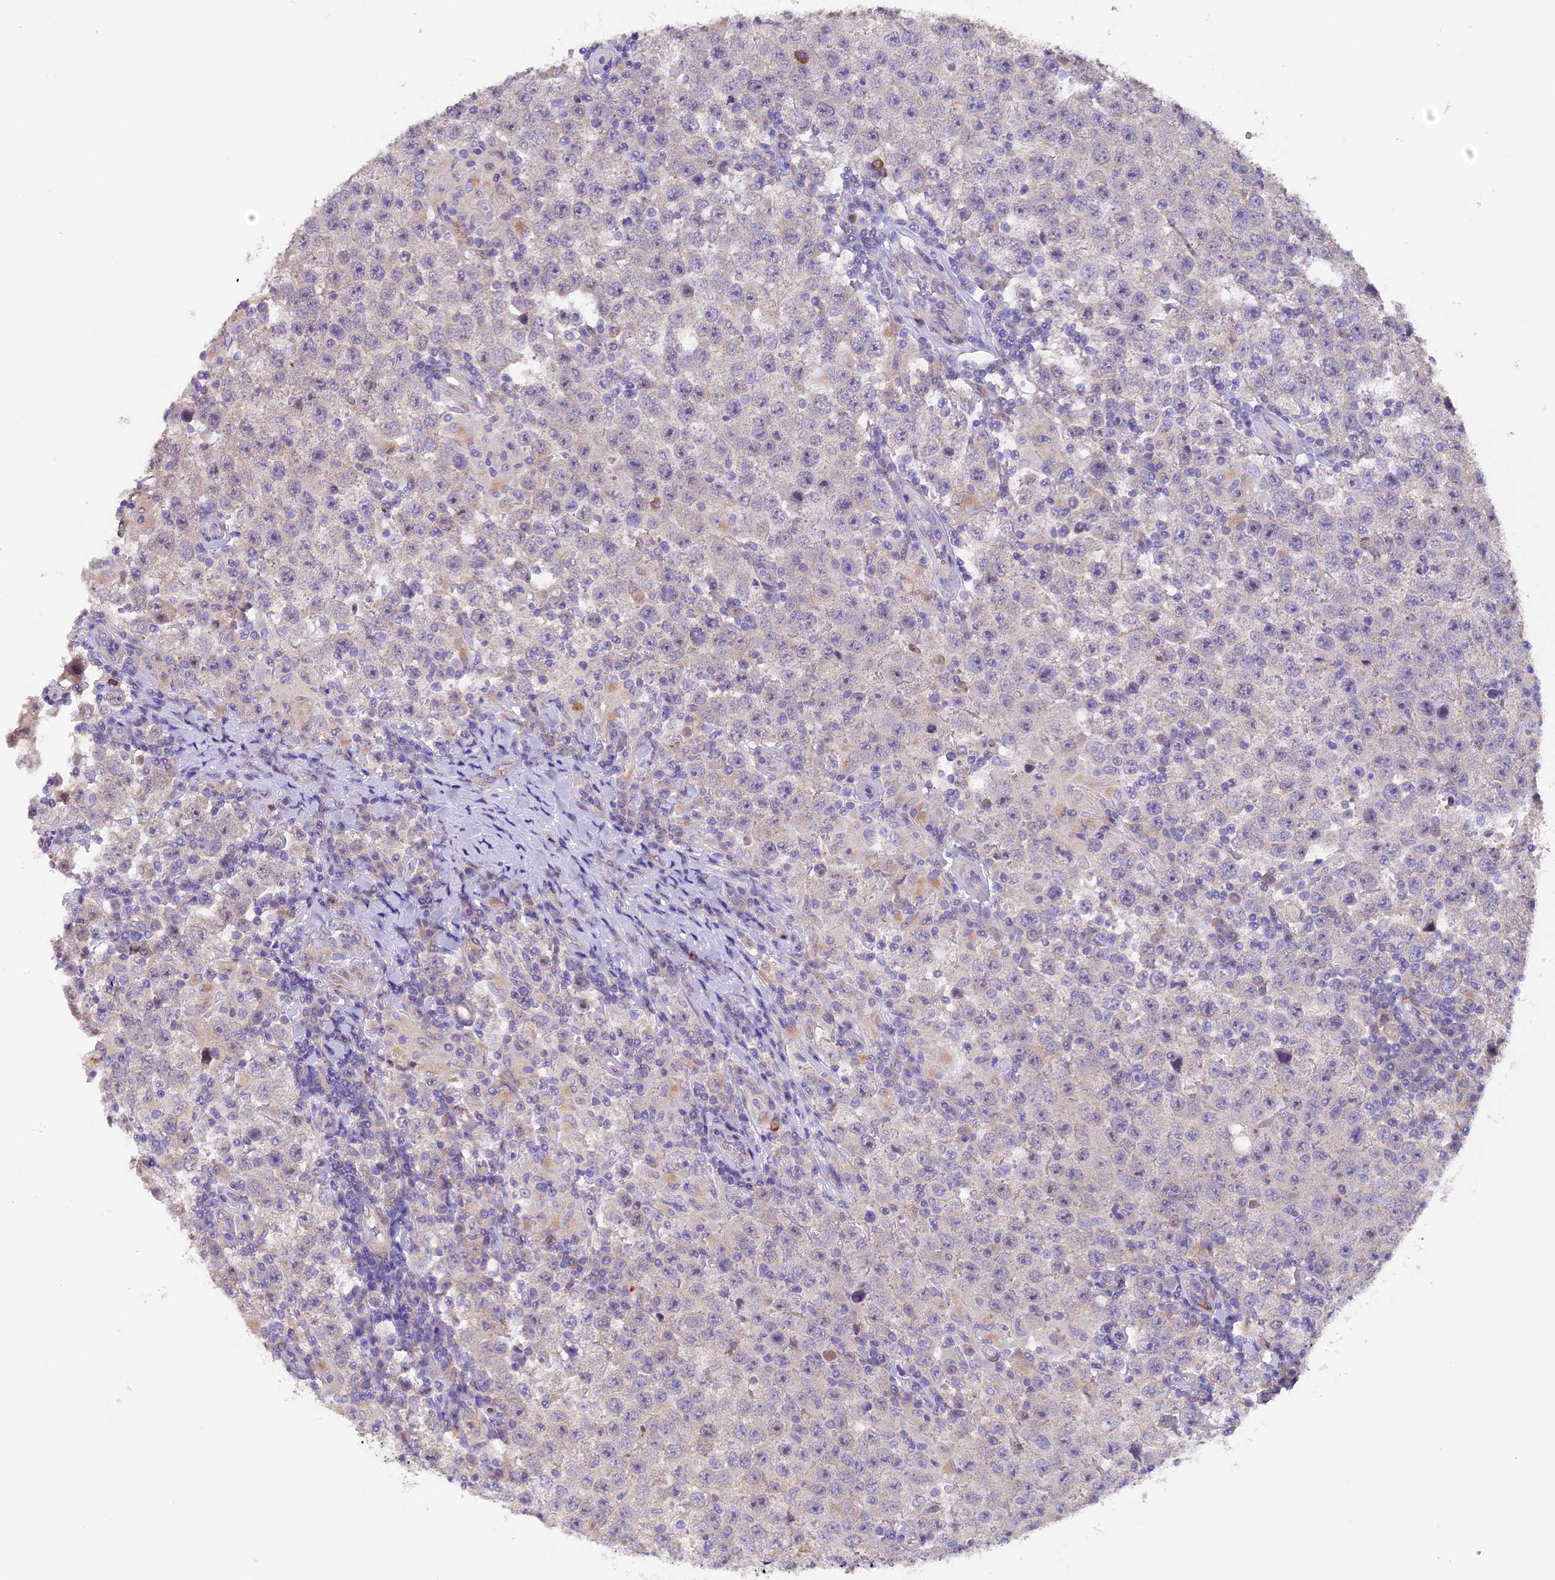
{"staining": {"intensity": "negative", "quantity": "none", "location": "none"}, "tissue": "testis cancer", "cell_type": "Tumor cells", "image_type": "cancer", "snomed": [{"axis": "morphology", "description": "Normal tissue, NOS"}, {"axis": "morphology", "description": "Urothelial carcinoma, High grade"}, {"axis": "morphology", "description": "Seminoma, NOS"}, {"axis": "morphology", "description": "Carcinoma, Embryonal, NOS"}, {"axis": "topography", "description": "Urinary bladder"}, {"axis": "topography", "description": "Testis"}], "caption": "The immunohistochemistry photomicrograph has no significant expression in tumor cells of embryonal carcinoma (testis) tissue.", "gene": "NCK2", "patient": {"sex": "male", "age": 41}}